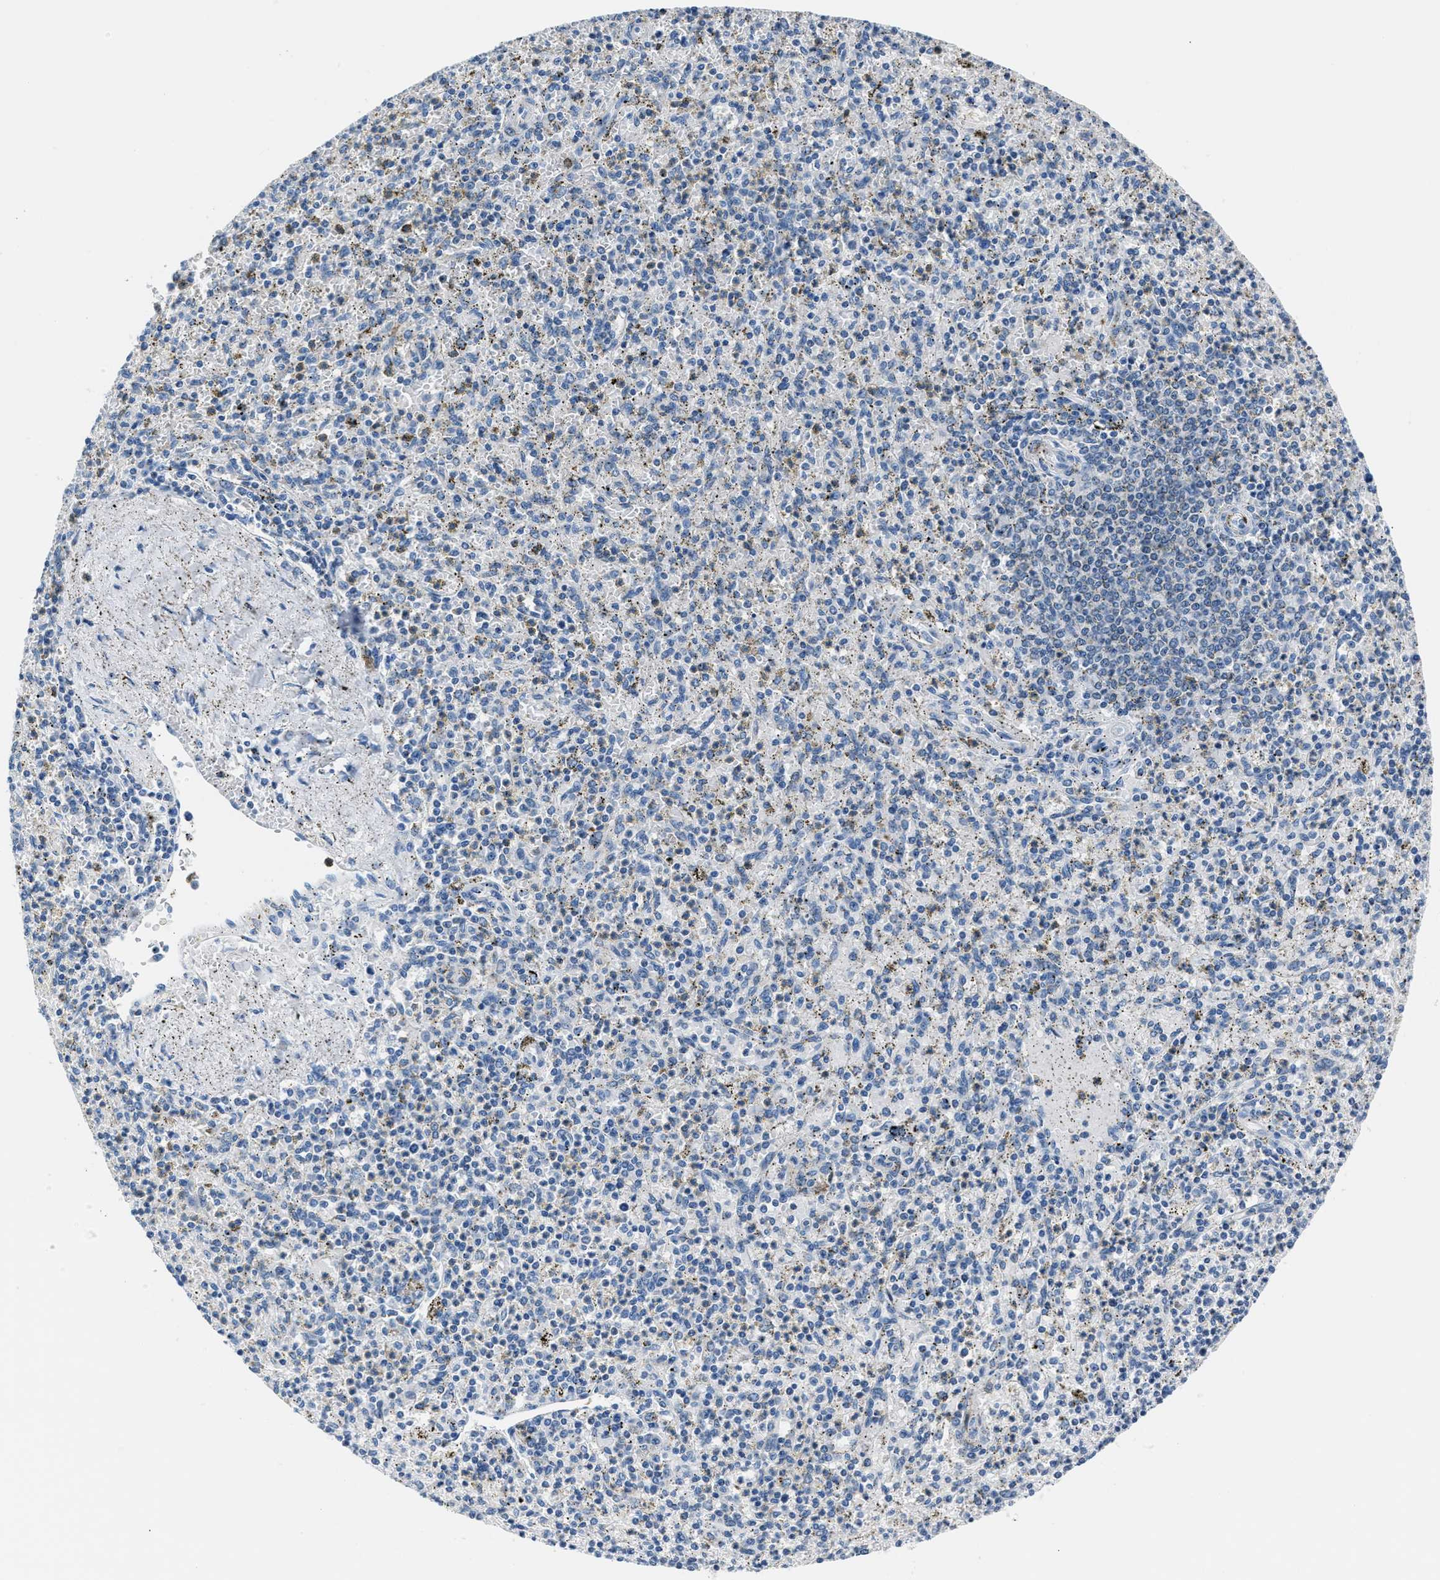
{"staining": {"intensity": "negative", "quantity": "none", "location": "none"}, "tissue": "spleen", "cell_type": "Cells in red pulp", "image_type": "normal", "snomed": [{"axis": "morphology", "description": "Normal tissue, NOS"}, {"axis": "topography", "description": "Spleen"}], "caption": "This is an immunohistochemistry photomicrograph of normal spleen. There is no expression in cells in red pulp.", "gene": "AMACR", "patient": {"sex": "male", "age": 72}}